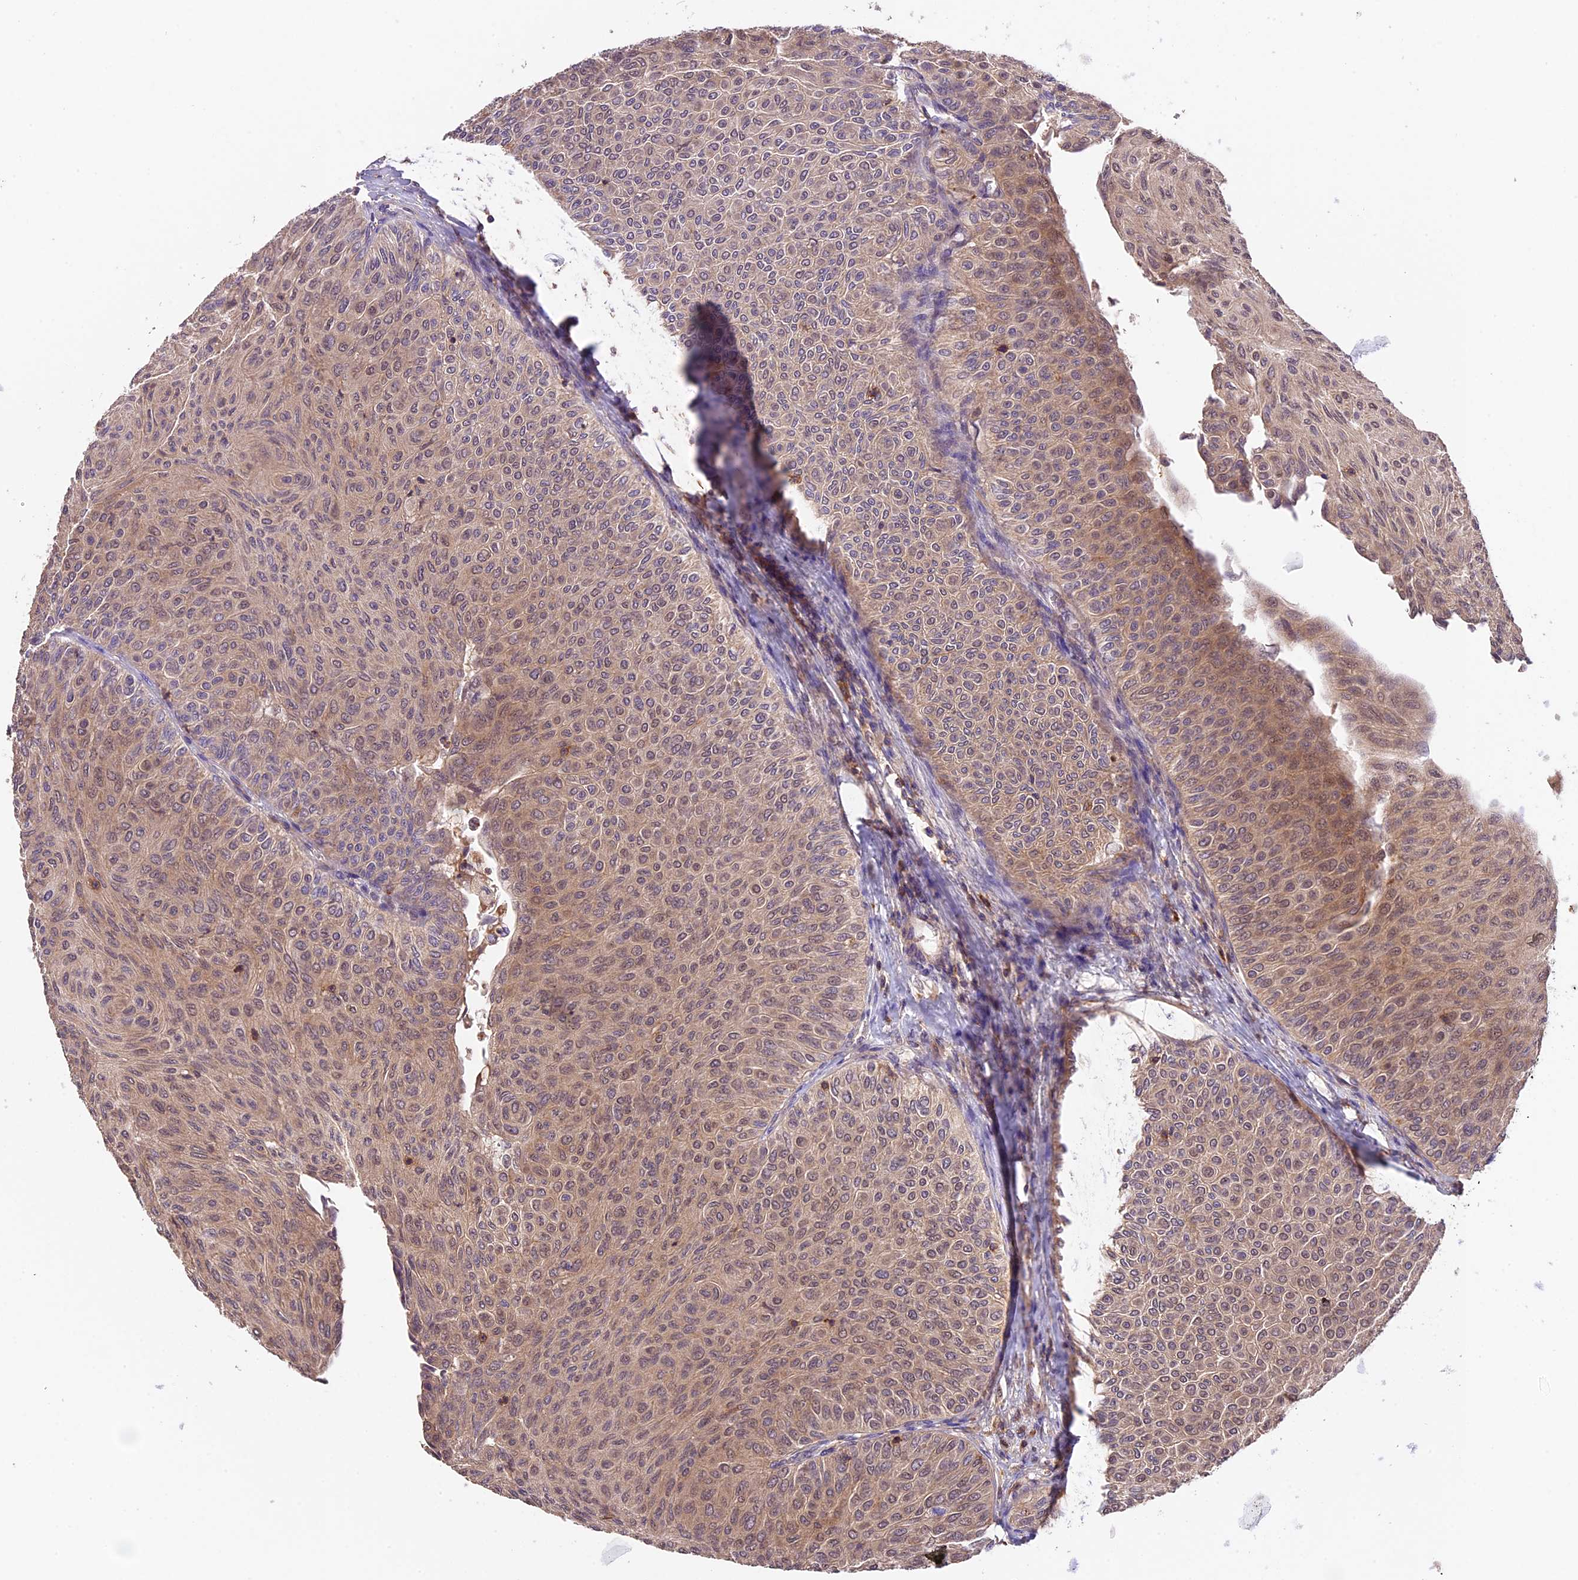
{"staining": {"intensity": "moderate", "quantity": ">75%", "location": "cytoplasmic/membranous,nuclear"}, "tissue": "urothelial cancer", "cell_type": "Tumor cells", "image_type": "cancer", "snomed": [{"axis": "morphology", "description": "Urothelial carcinoma, Low grade"}, {"axis": "topography", "description": "Urinary bladder"}], "caption": "Immunohistochemical staining of human urothelial carcinoma (low-grade) demonstrates medium levels of moderate cytoplasmic/membranous and nuclear protein expression in approximately >75% of tumor cells.", "gene": "SKIDA1", "patient": {"sex": "male", "age": 78}}